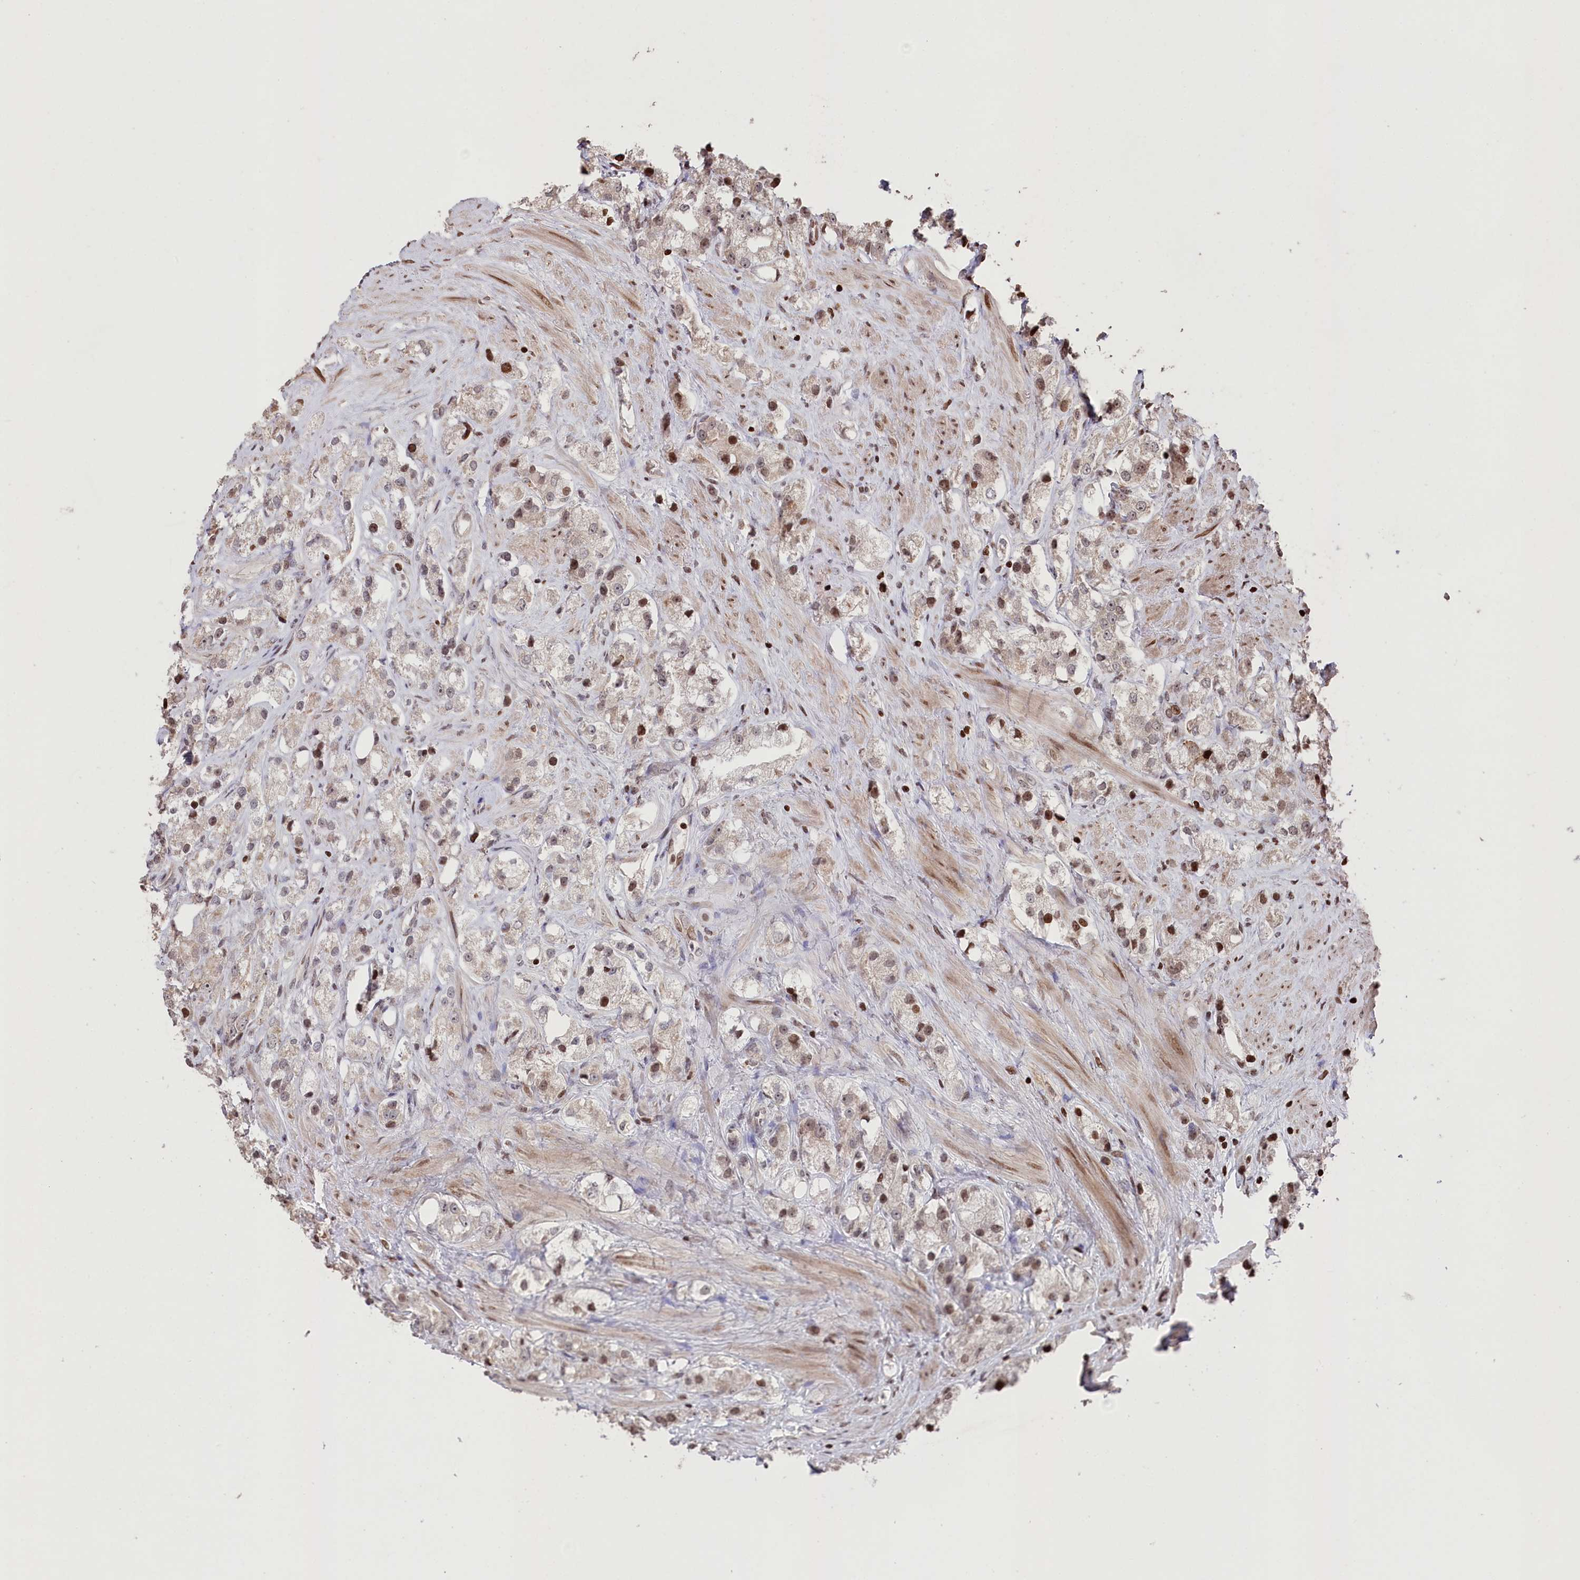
{"staining": {"intensity": "moderate", "quantity": "<25%", "location": "nuclear"}, "tissue": "prostate cancer", "cell_type": "Tumor cells", "image_type": "cancer", "snomed": [{"axis": "morphology", "description": "Adenocarcinoma, NOS"}, {"axis": "topography", "description": "Prostate"}], "caption": "Protein expression analysis of prostate cancer demonstrates moderate nuclear positivity in about <25% of tumor cells.", "gene": "CCSER2", "patient": {"sex": "male", "age": 79}}